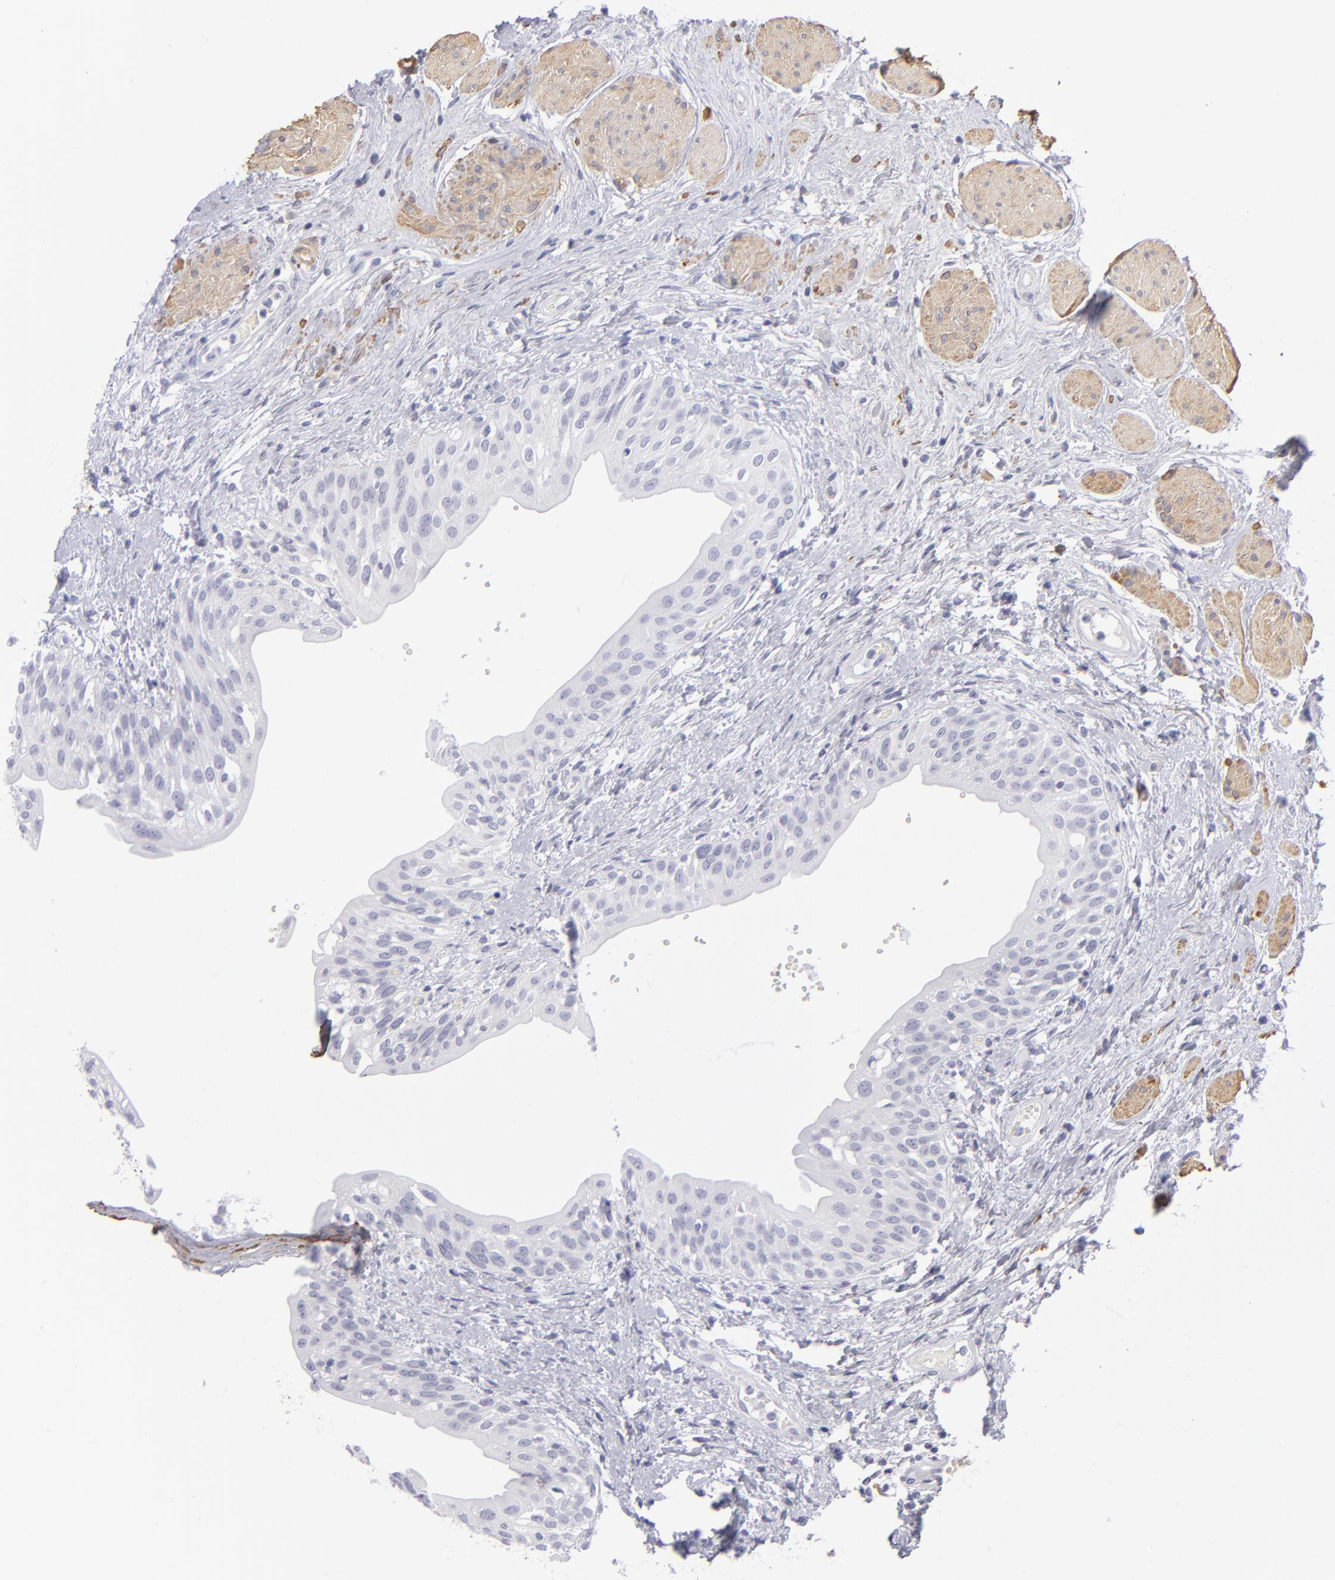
{"staining": {"intensity": "negative", "quantity": "none", "location": "none"}, "tissue": "urinary bladder", "cell_type": "Urothelial cells", "image_type": "normal", "snomed": [{"axis": "morphology", "description": "Normal tissue, NOS"}, {"axis": "topography", "description": "Urinary bladder"}], "caption": "There is no significant expression in urothelial cells of urinary bladder.", "gene": "MYH11", "patient": {"sex": "female", "age": 55}}